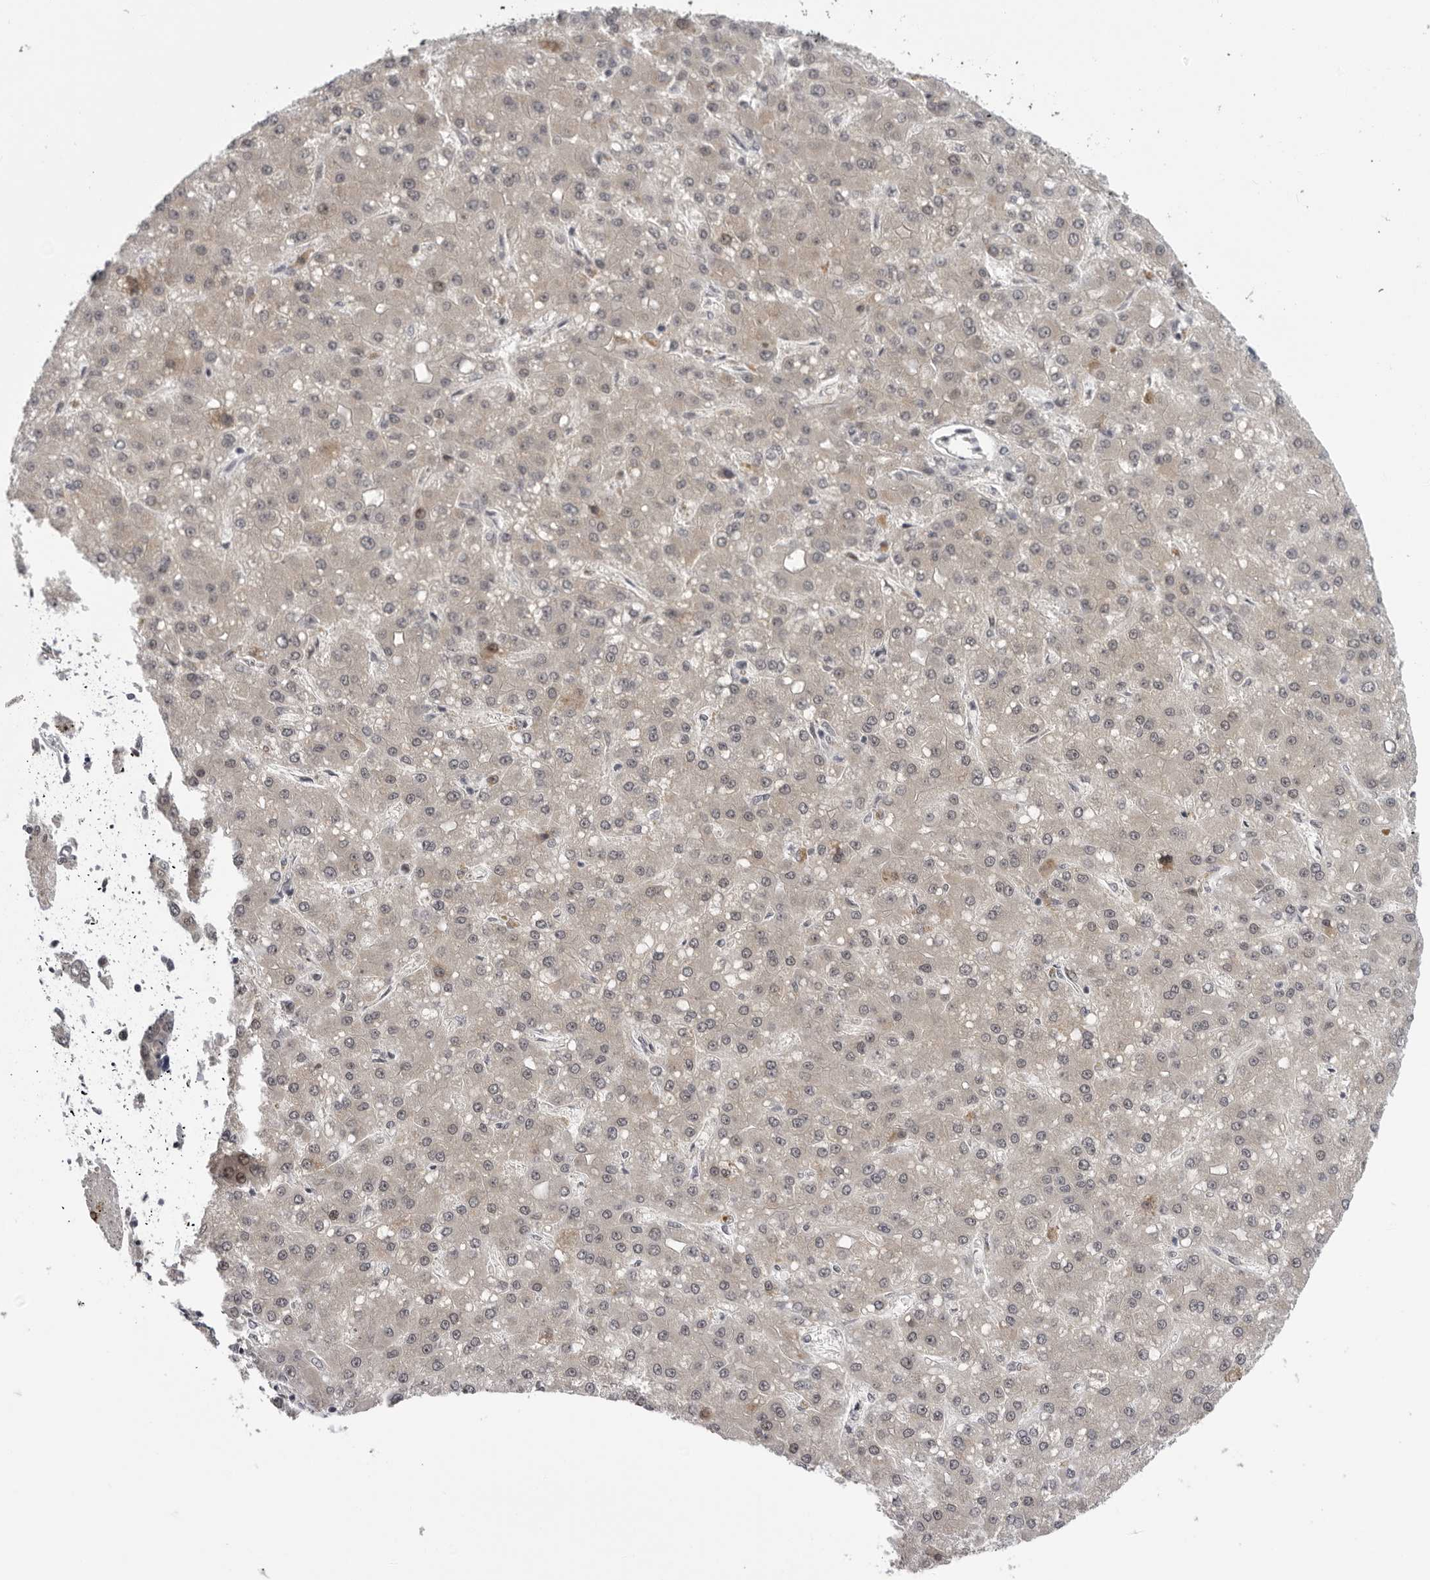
{"staining": {"intensity": "weak", "quantity": "<25%", "location": "cytoplasmic/membranous"}, "tissue": "liver cancer", "cell_type": "Tumor cells", "image_type": "cancer", "snomed": [{"axis": "morphology", "description": "Carcinoma, Hepatocellular, NOS"}, {"axis": "topography", "description": "Liver"}], "caption": "Immunohistochemical staining of human liver cancer displays no significant staining in tumor cells.", "gene": "ALPK2", "patient": {"sex": "male", "age": 67}}